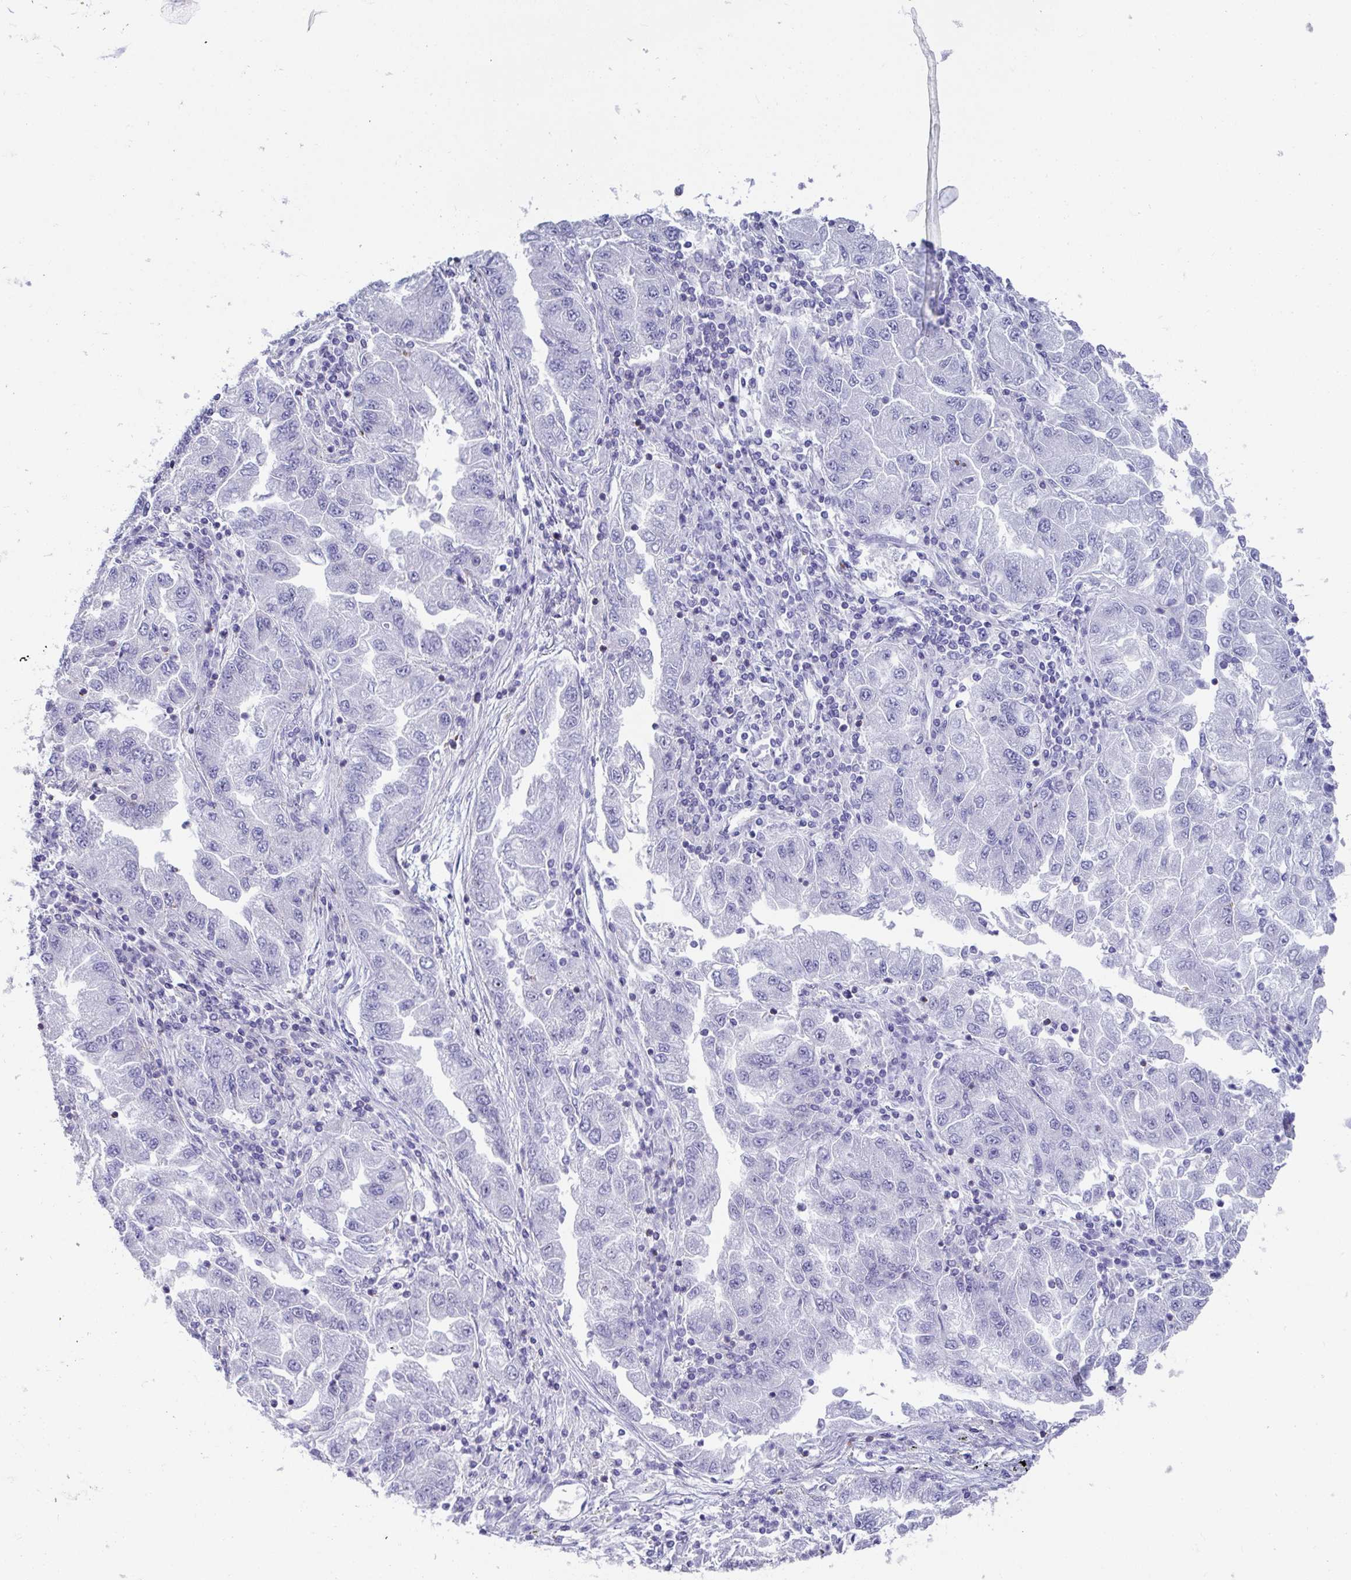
{"staining": {"intensity": "negative", "quantity": "none", "location": "none"}, "tissue": "lung cancer", "cell_type": "Tumor cells", "image_type": "cancer", "snomed": [{"axis": "morphology", "description": "Adenocarcinoma, NOS"}, {"axis": "morphology", "description": "Adenocarcinoma primary or metastatic"}, {"axis": "topography", "description": "Lung"}], "caption": "Immunohistochemistry micrograph of adenocarcinoma (lung) stained for a protein (brown), which shows no staining in tumor cells.", "gene": "WDR72", "patient": {"sex": "male", "age": 74}}